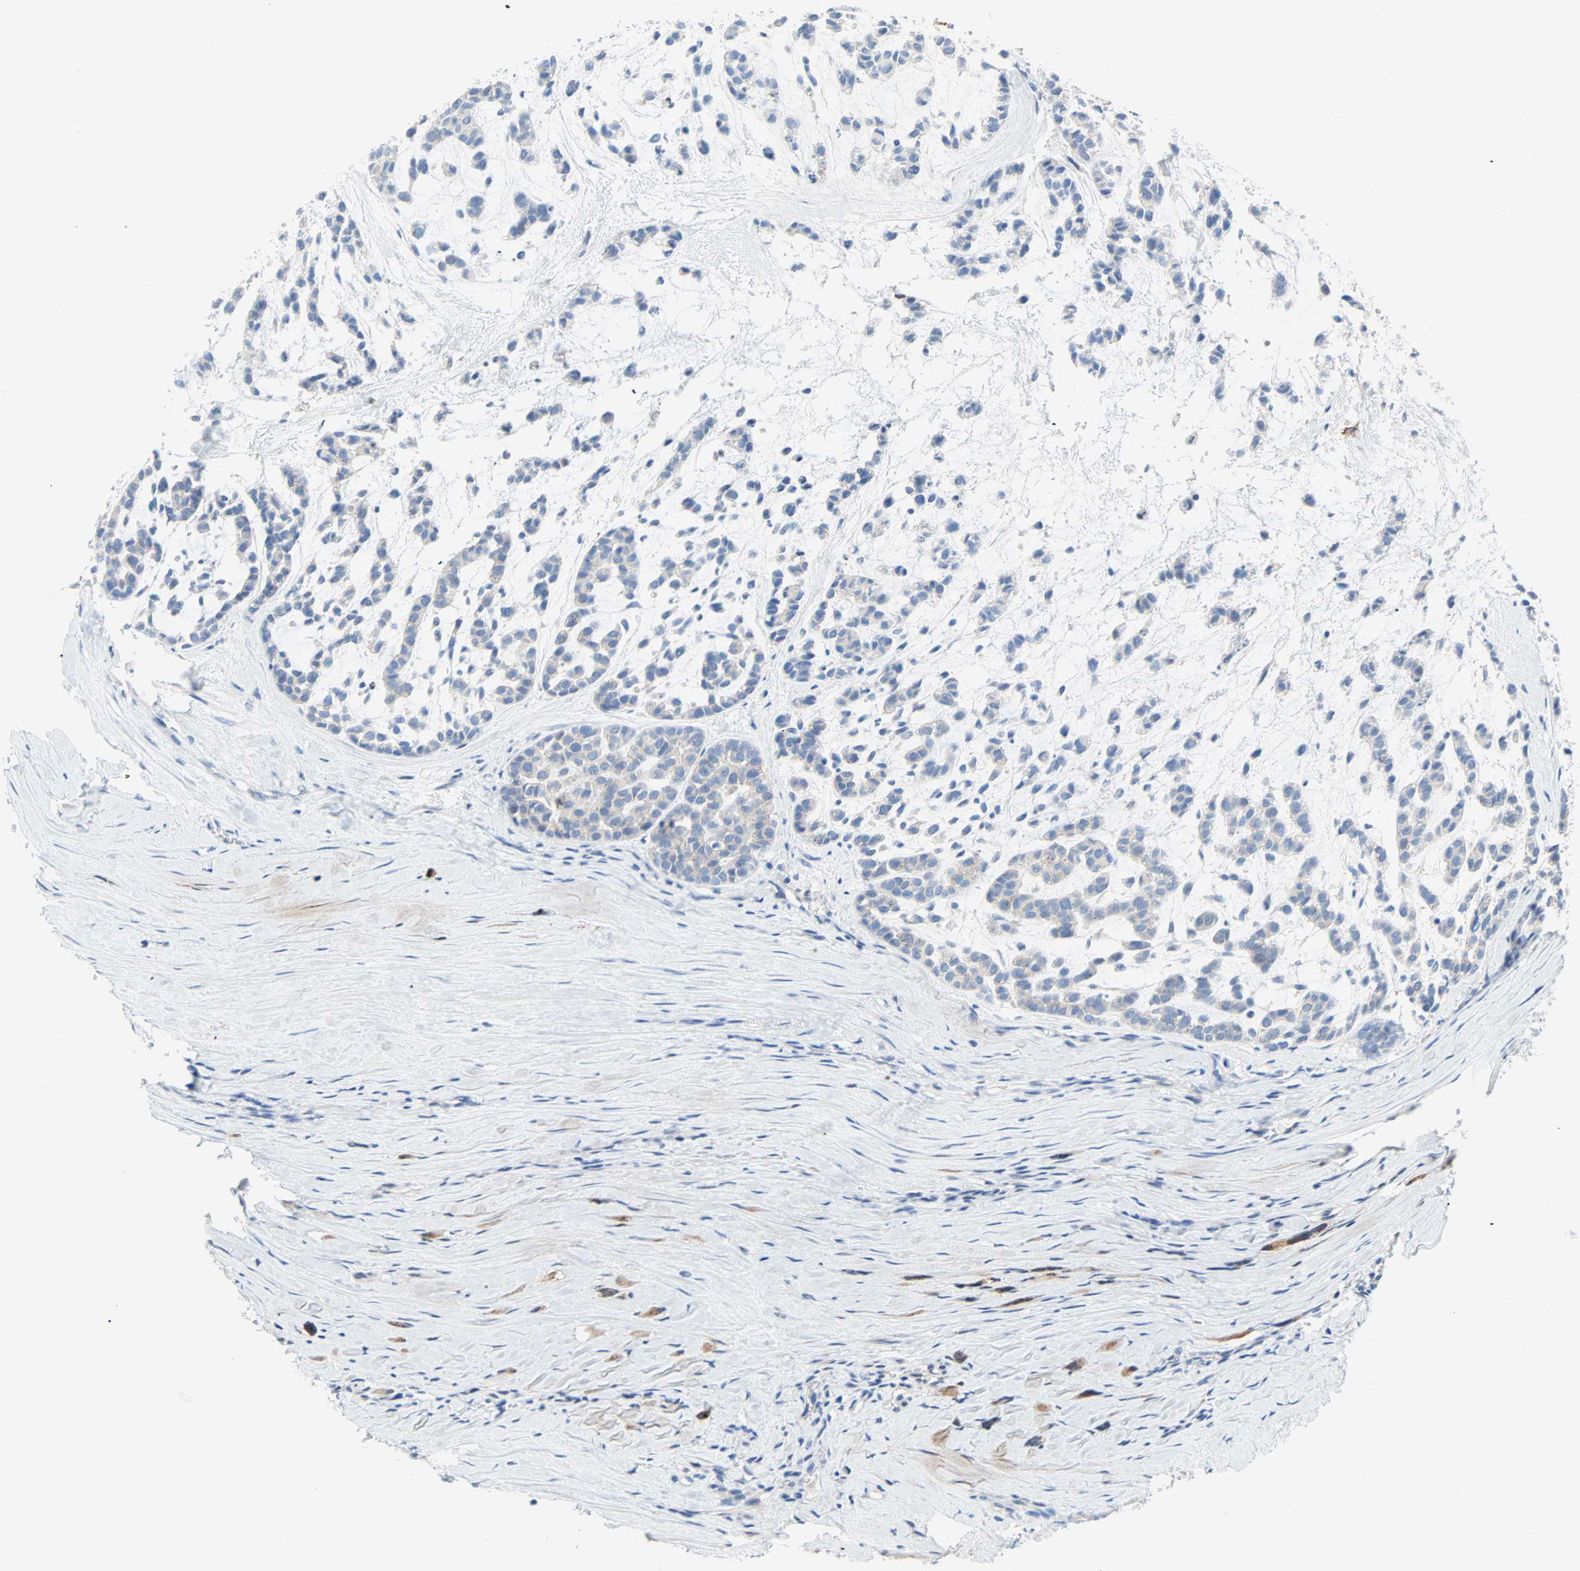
{"staining": {"intensity": "negative", "quantity": "none", "location": "none"}, "tissue": "head and neck cancer", "cell_type": "Tumor cells", "image_type": "cancer", "snomed": [{"axis": "morphology", "description": "Adenocarcinoma, NOS"}, {"axis": "morphology", "description": "Adenoma, NOS"}, {"axis": "topography", "description": "Head-Neck"}], "caption": "Photomicrograph shows no protein positivity in tumor cells of head and neck cancer (adenoma) tissue.", "gene": "PDPN", "patient": {"sex": "female", "age": 55}}